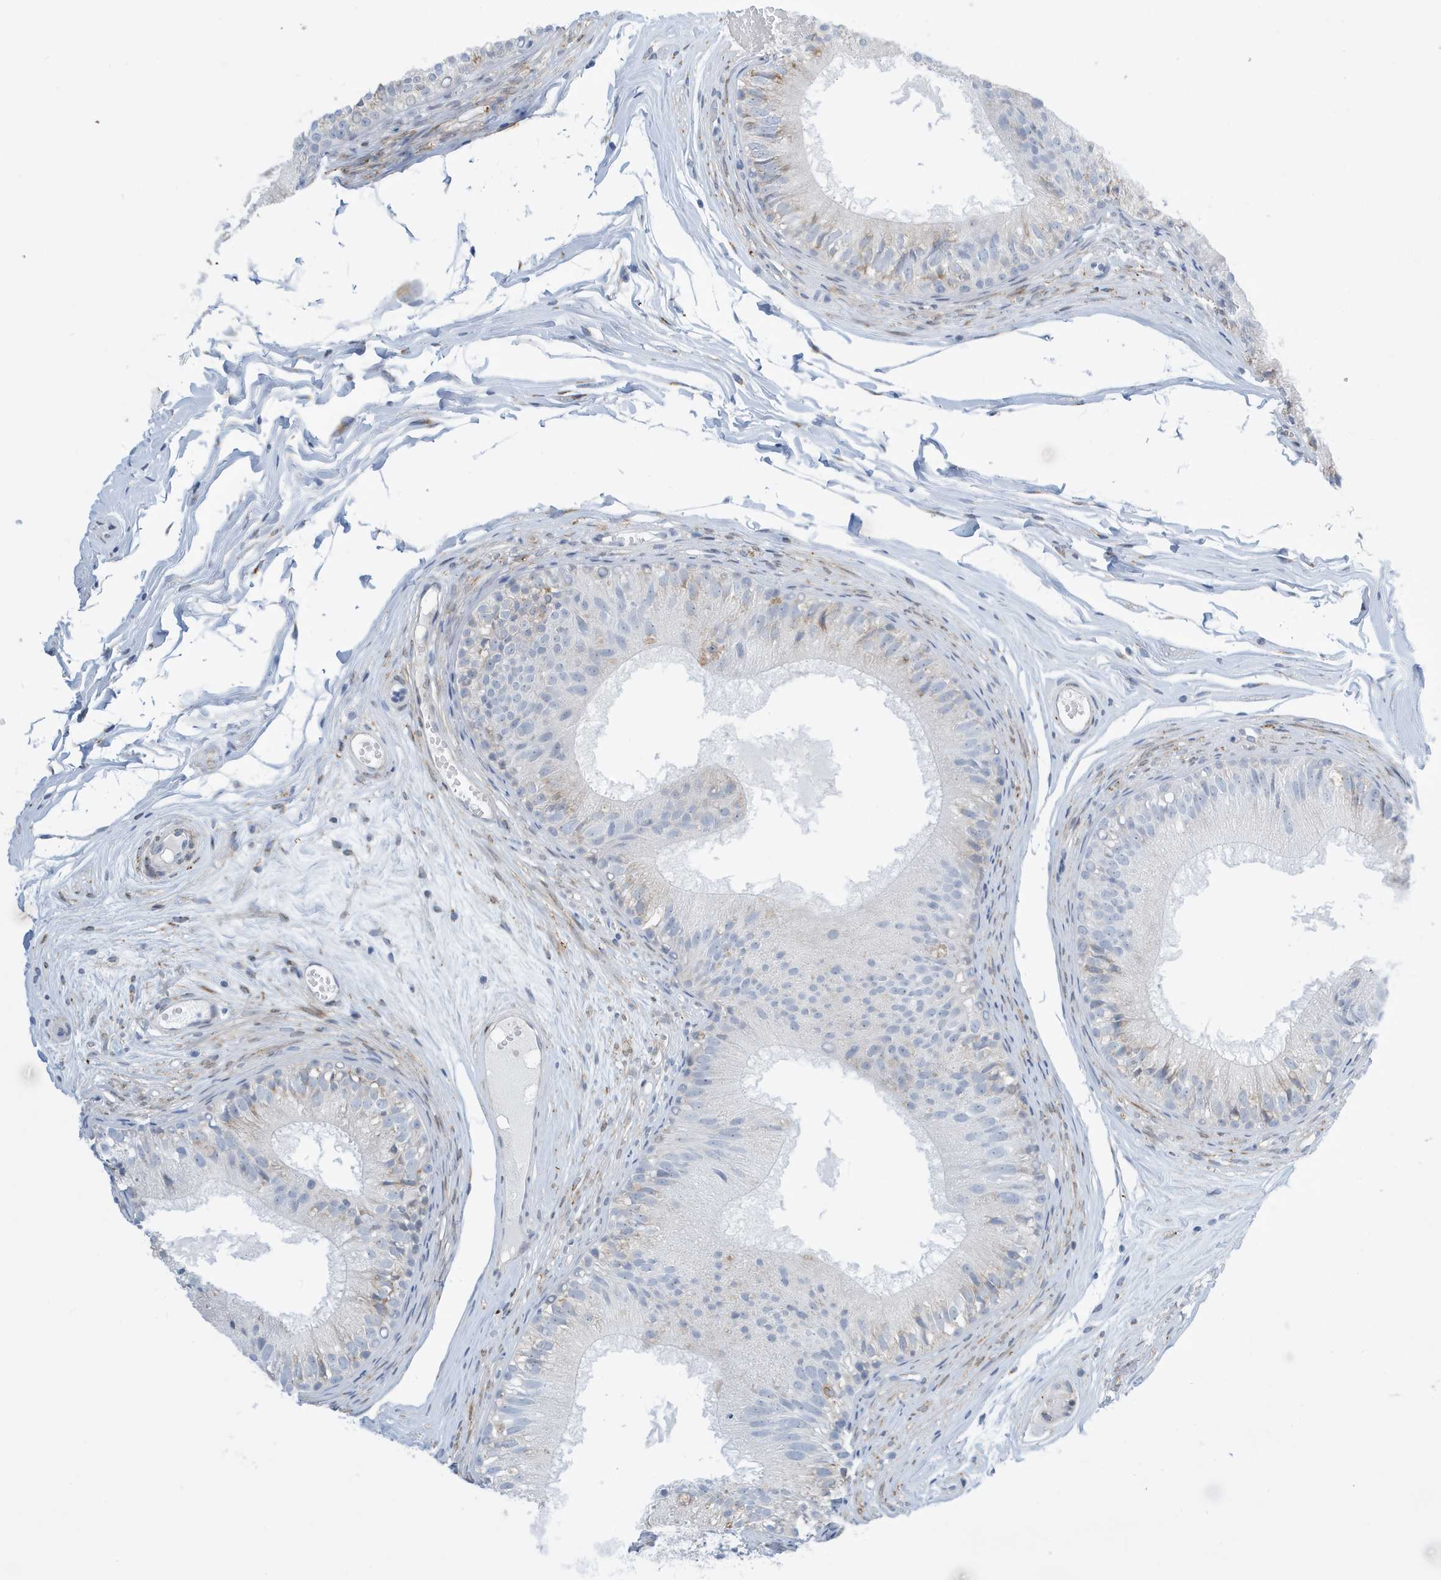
{"staining": {"intensity": "negative", "quantity": "none", "location": "none"}, "tissue": "epididymis", "cell_type": "Glandular cells", "image_type": "normal", "snomed": [{"axis": "morphology", "description": "Normal tissue, NOS"}, {"axis": "morphology", "description": "Seminoma in situ"}, {"axis": "topography", "description": "Testis"}, {"axis": "topography", "description": "Epididymis"}], "caption": "IHC of benign epididymis shows no staining in glandular cells.", "gene": "SEMA3F", "patient": {"sex": "male", "age": 28}}